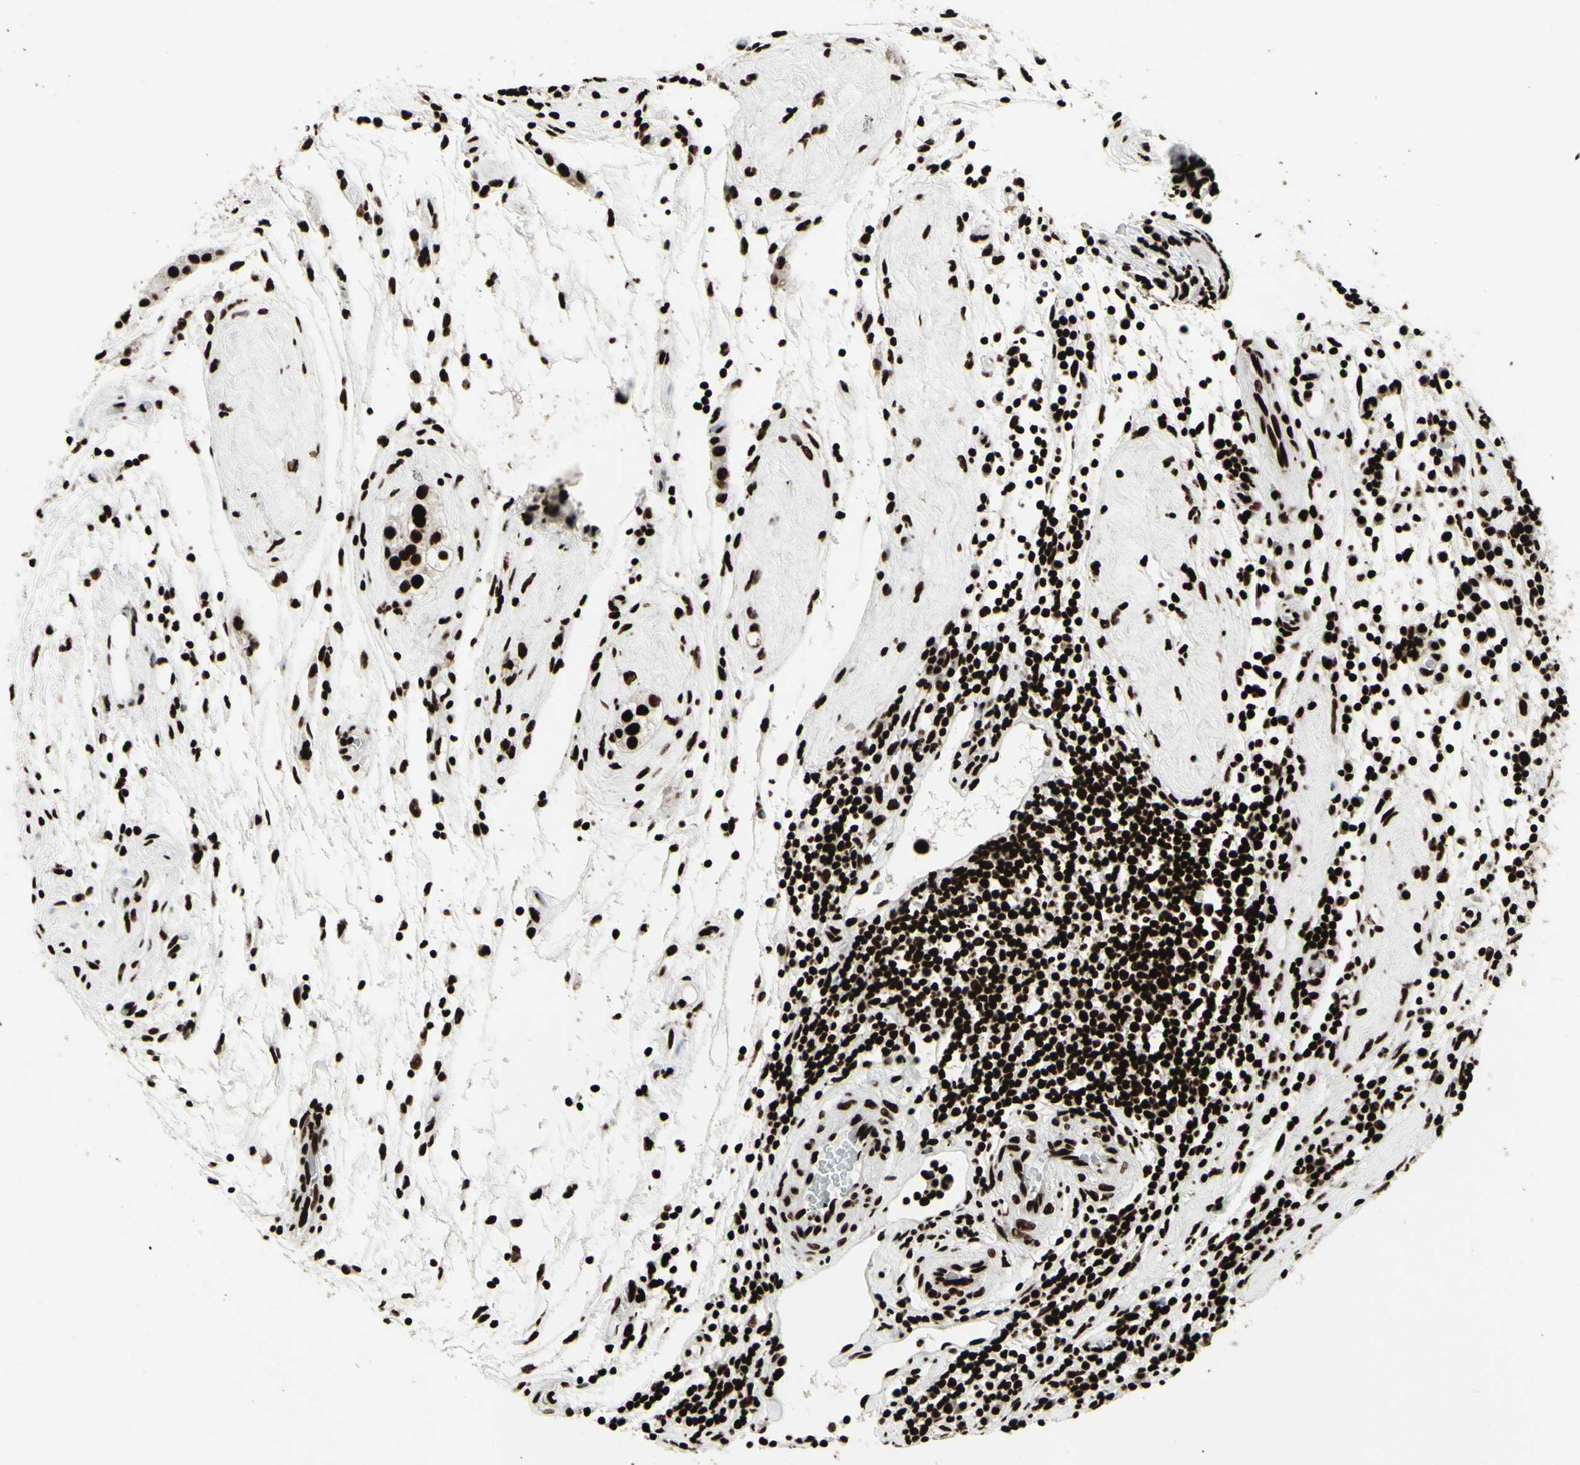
{"staining": {"intensity": "strong", "quantity": ">75%", "location": "nuclear"}, "tissue": "testis cancer", "cell_type": "Tumor cells", "image_type": "cancer", "snomed": [{"axis": "morphology", "description": "Seminoma, NOS"}, {"axis": "topography", "description": "Testis"}], "caption": "Seminoma (testis) was stained to show a protein in brown. There is high levels of strong nuclear expression in about >75% of tumor cells. (DAB IHC with brightfield microscopy, high magnification).", "gene": "U2AF2", "patient": {"sex": "male", "age": 43}}